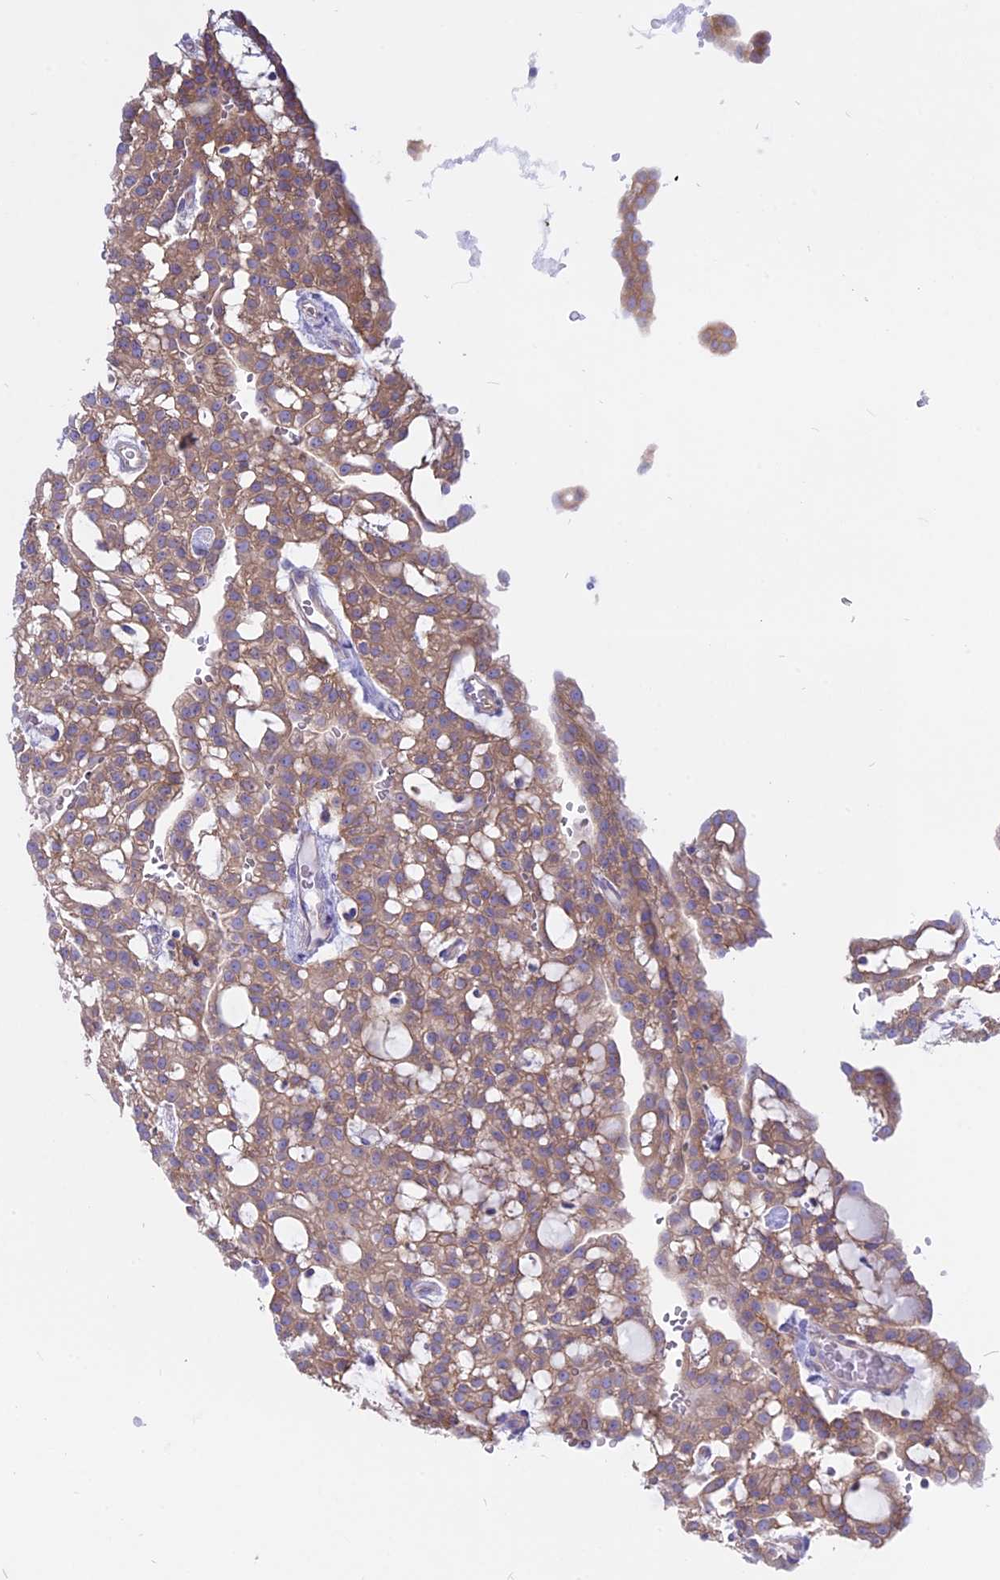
{"staining": {"intensity": "moderate", "quantity": ">75%", "location": "cytoplasmic/membranous"}, "tissue": "renal cancer", "cell_type": "Tumor cells", "image_type": "cancer", "snomed": [{"axis": "morphology", "description": "Adenocarcinoma, NOS"}, {"axis": "topography", "description": "Kidney"}], "caption": "Renal cancer (adenocarcinoma) stained for a protein (brown) displays moderate cytoplasmic/membranous positive expression in about >75% of tumor cells.", "gene": "AHCYL1", "patient": {"sex": "male", "age": 63}}